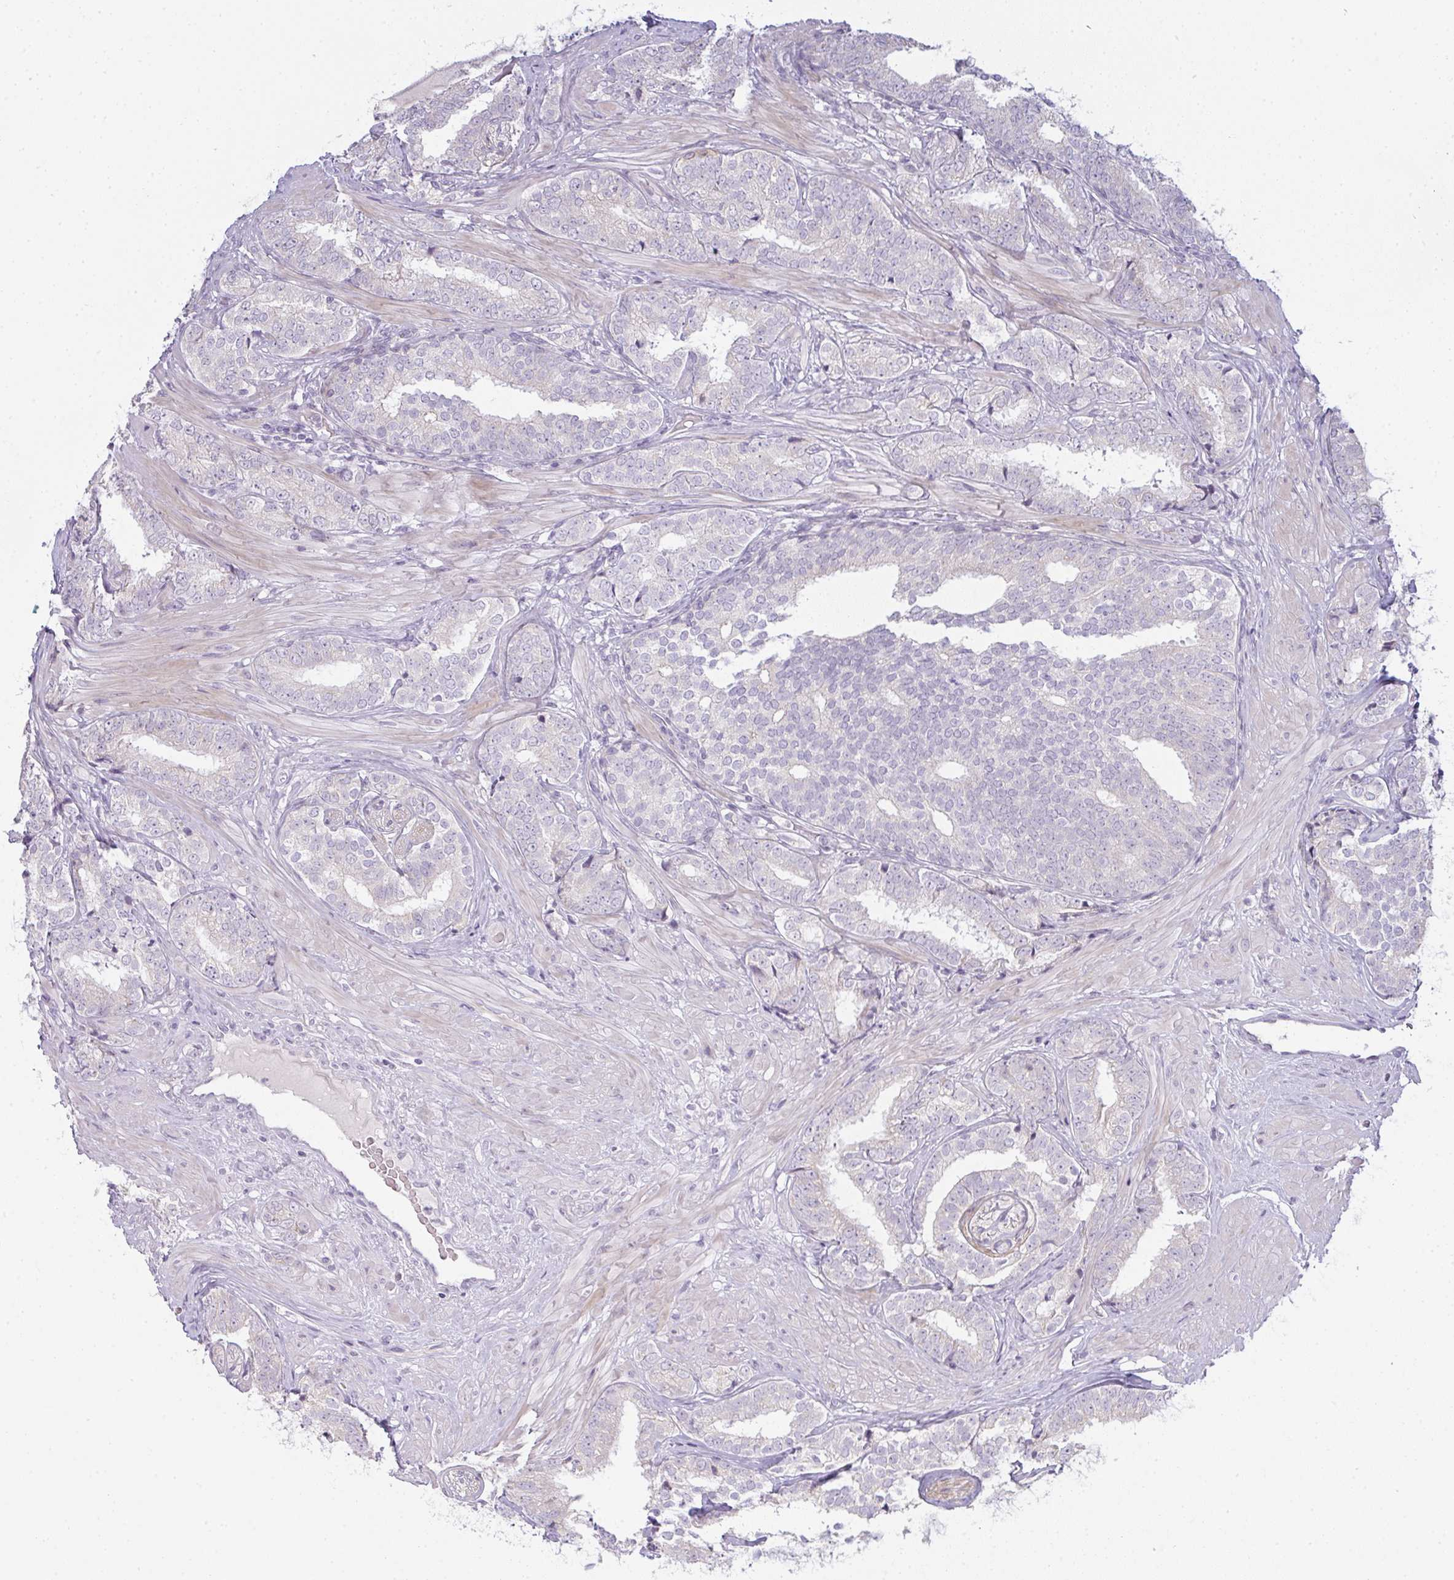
{"staining": {"intensity": "negative", "quantity": "none", "location": "none"}, "tissue": "prostate cancer", "cell_type": "Tumor cells", "image_type": "cancer", "snomed": [{"axis": "morphology", "description": "Adenocarcinoma, High grade"}, {"axis": "topography", "description": "Prostate"}], "caption": "A photomicrograph of human adenocarcinoma (high-grade) (prostate) is negative for staining in tumor cells.", "gene": "SIRPB2", "patient": {"sex": "male", "age": 72}}